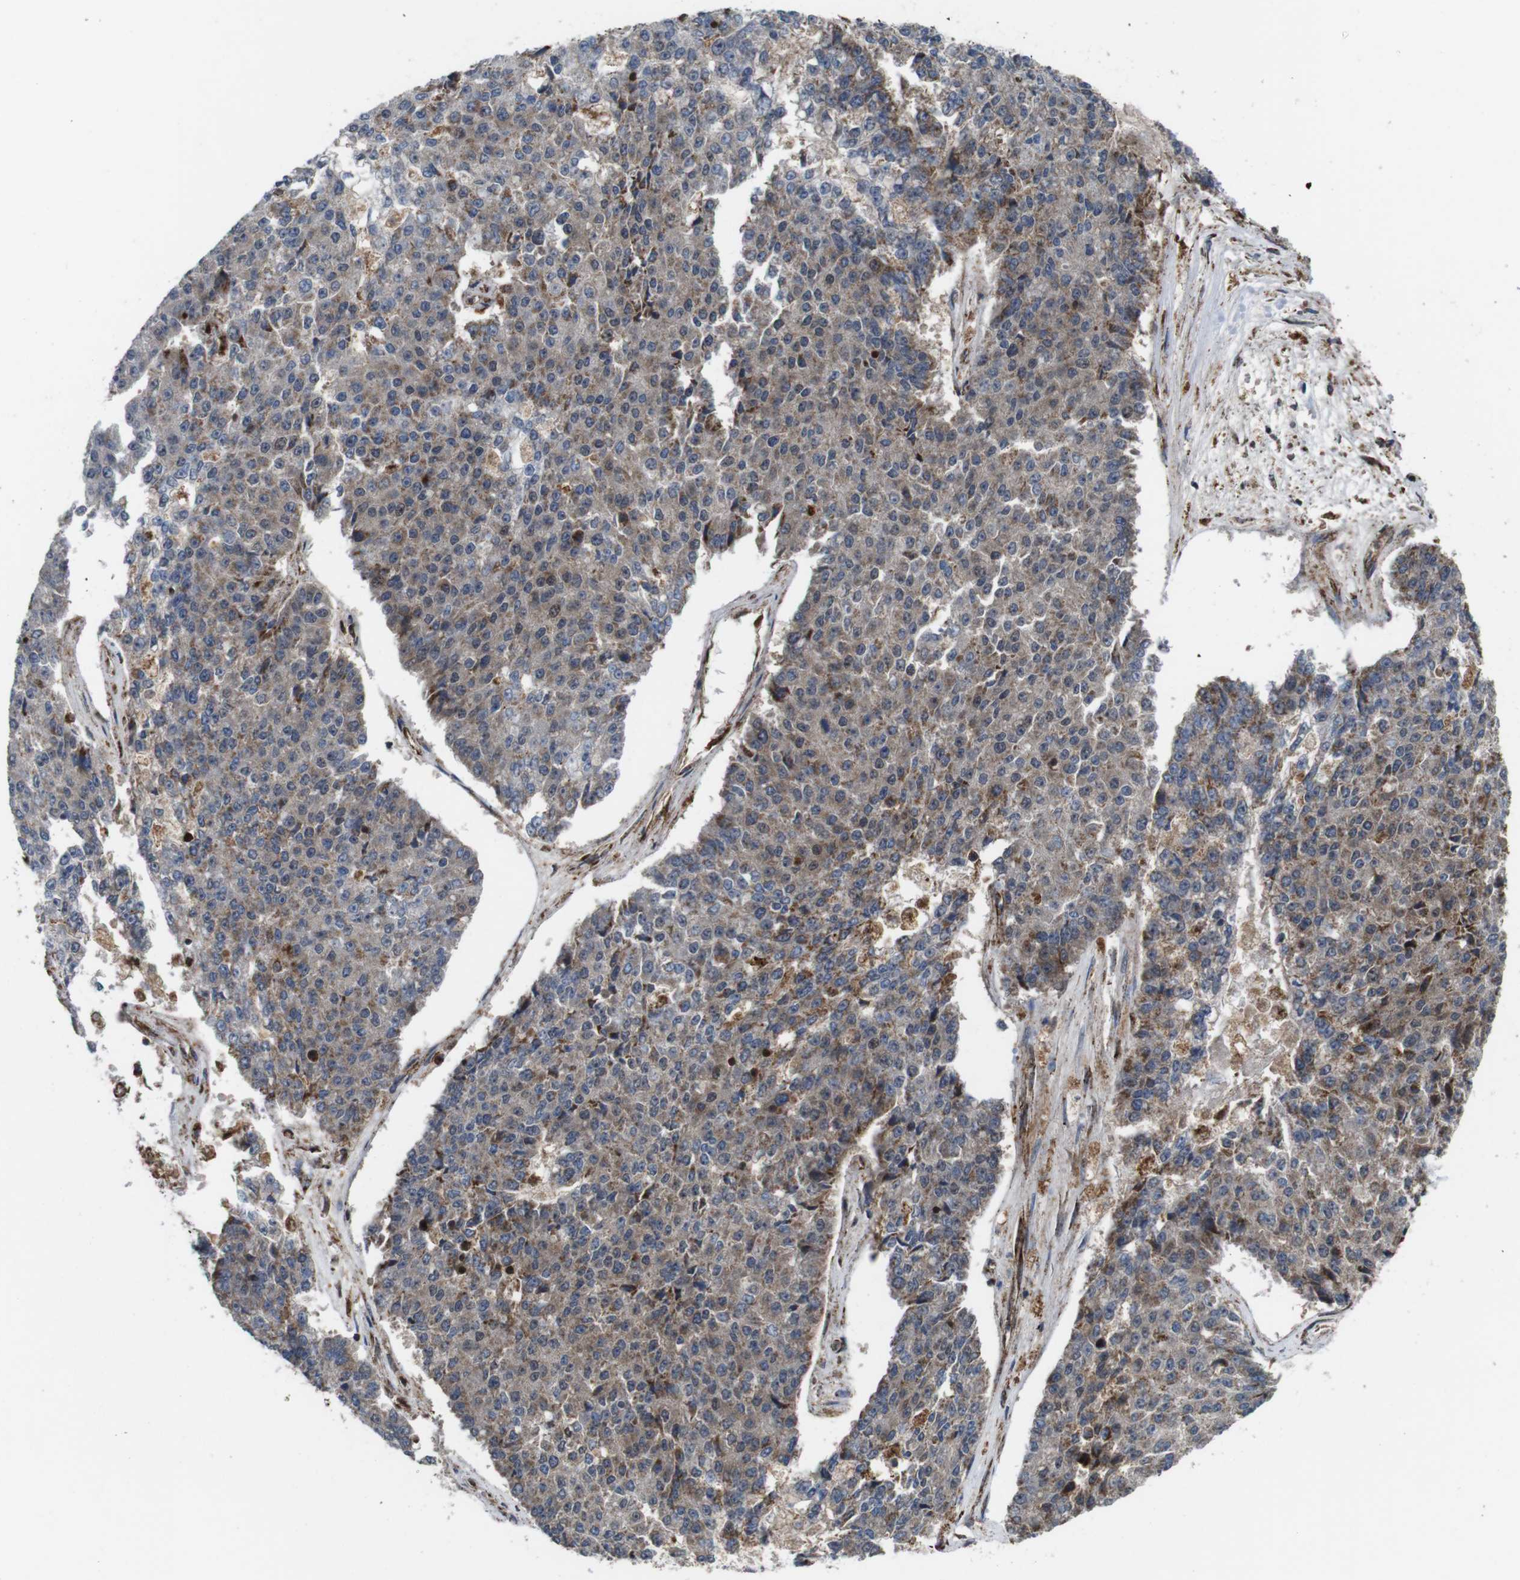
{"staining": {"intensity": "weak", "quantity": "<25%", "location": "cytoplasmic/membranous"}, "tissue": "pancreatic cancer", "cell_type": "Tumor cells", "image_type": "cancer", "snomed": [{"axis": "morphology", "description": "Adenocarcinoma, NOS"}, {"axis": "topography", "description": "Pancreas"}], "caption": "High power microscopy image of an immunohistochemistry (IHC) image of pancreatic cancer, revealing no significant staining in tumor cells. (DAB immunohistochemistry (IHC) with hematoxylin counter stain).", "gene": "HK1", "patient": {"sex": "male", "age": 50}}